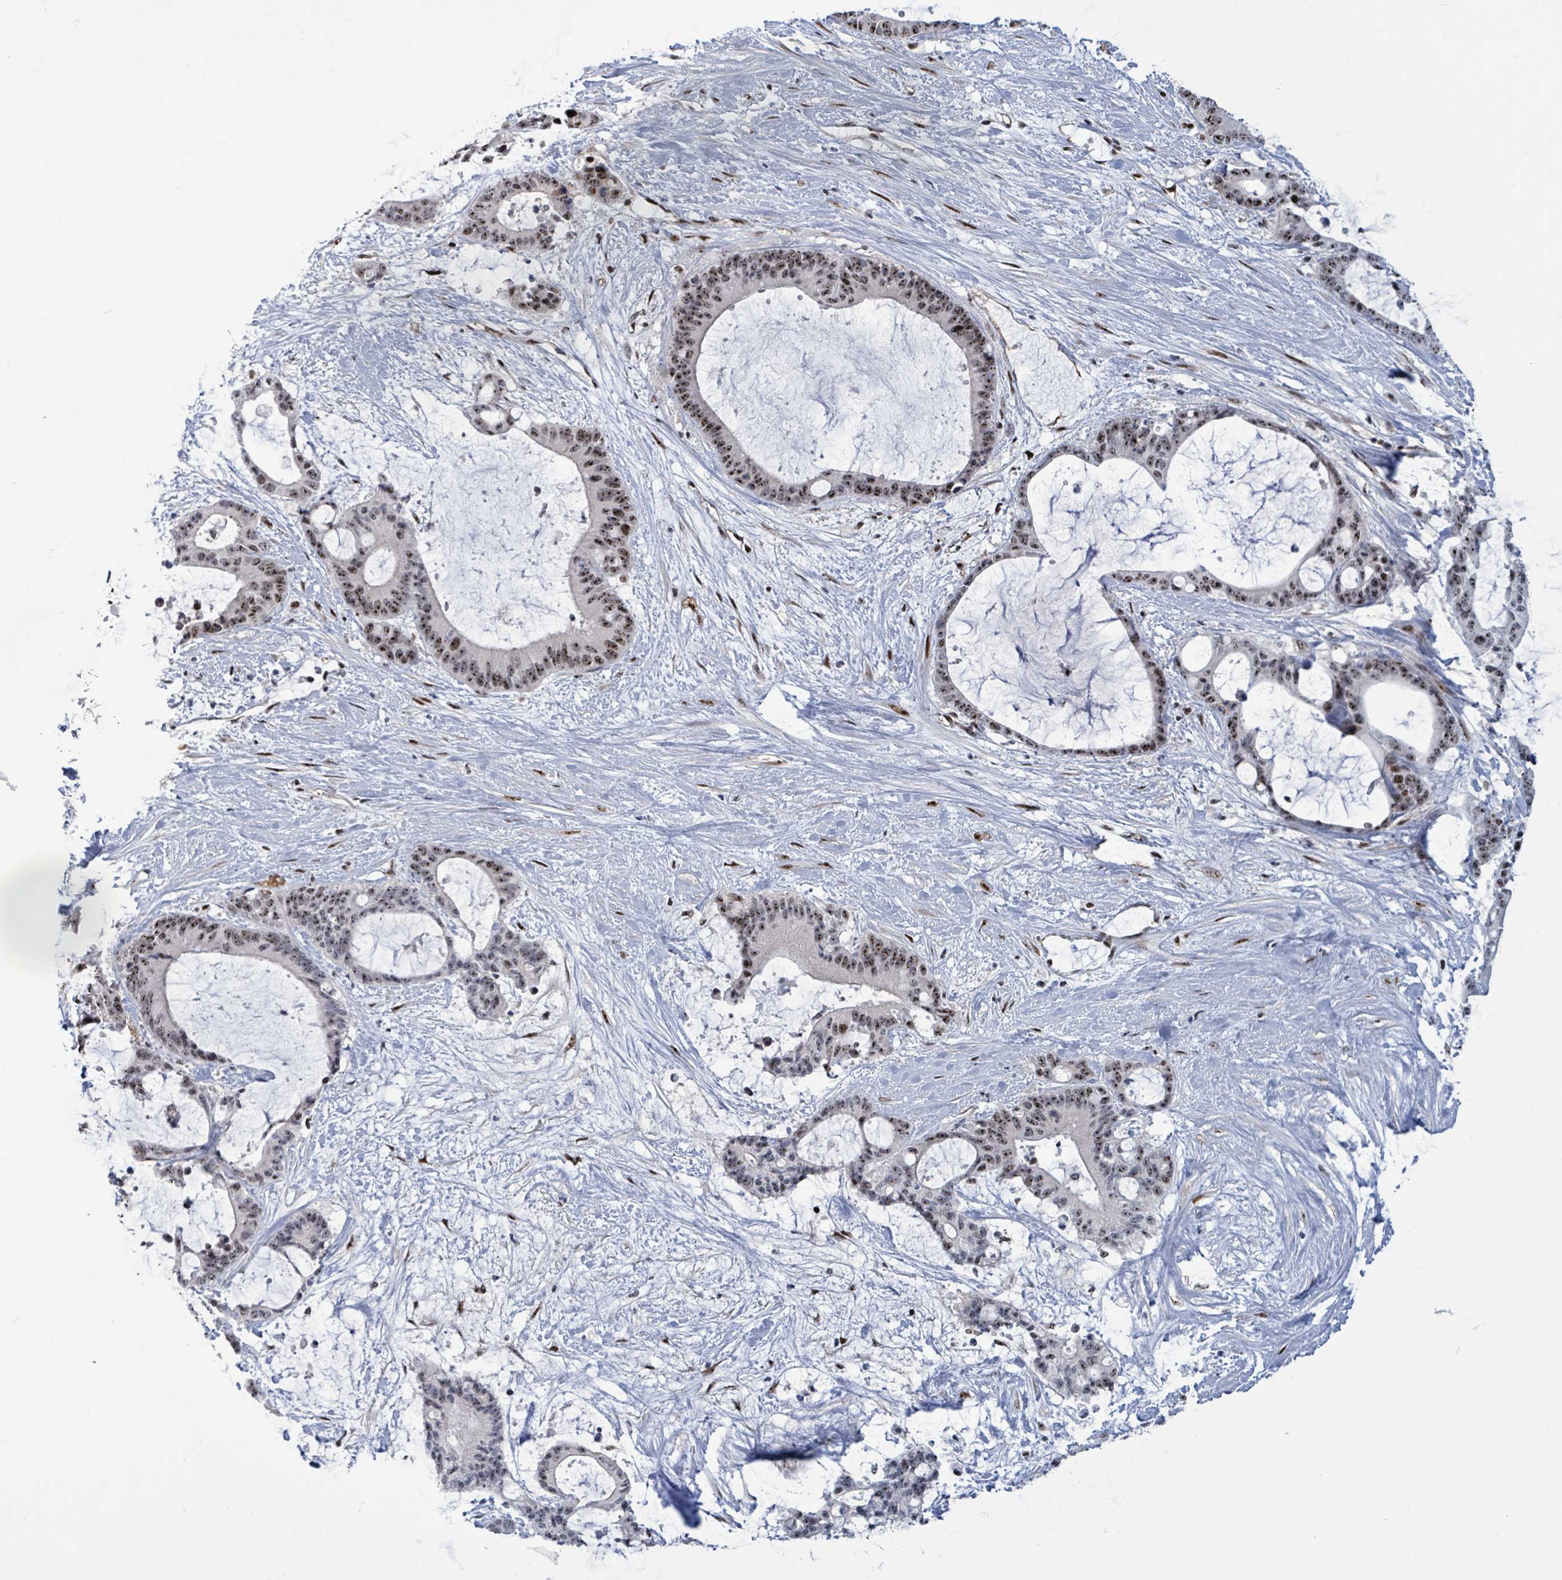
{"staining": {"intensity": "moderate", "quantity": ">75%", "location": "nuclear"}, "tissue": "liver cancer", "cell_type": "Tumor cells", "image_type": "cancer", "snomed": [{"axis": "morphology", "description": "Normal tissue, NOS"}, {"axis": "morphology", "description": "Cholangiocarcinoma"}, {"axis": "topography", "description": "Liver"}, {"axis": "topography", "description": "Peripheral nerve tissue"}], "caption": "A micrograph of human cholangiocarcinoma (liver) stained for a protein shows moderate nuclear brown staining in tumor cells.", "gene": "RRN3", "patient": {"sex": "female", "age": 73}}